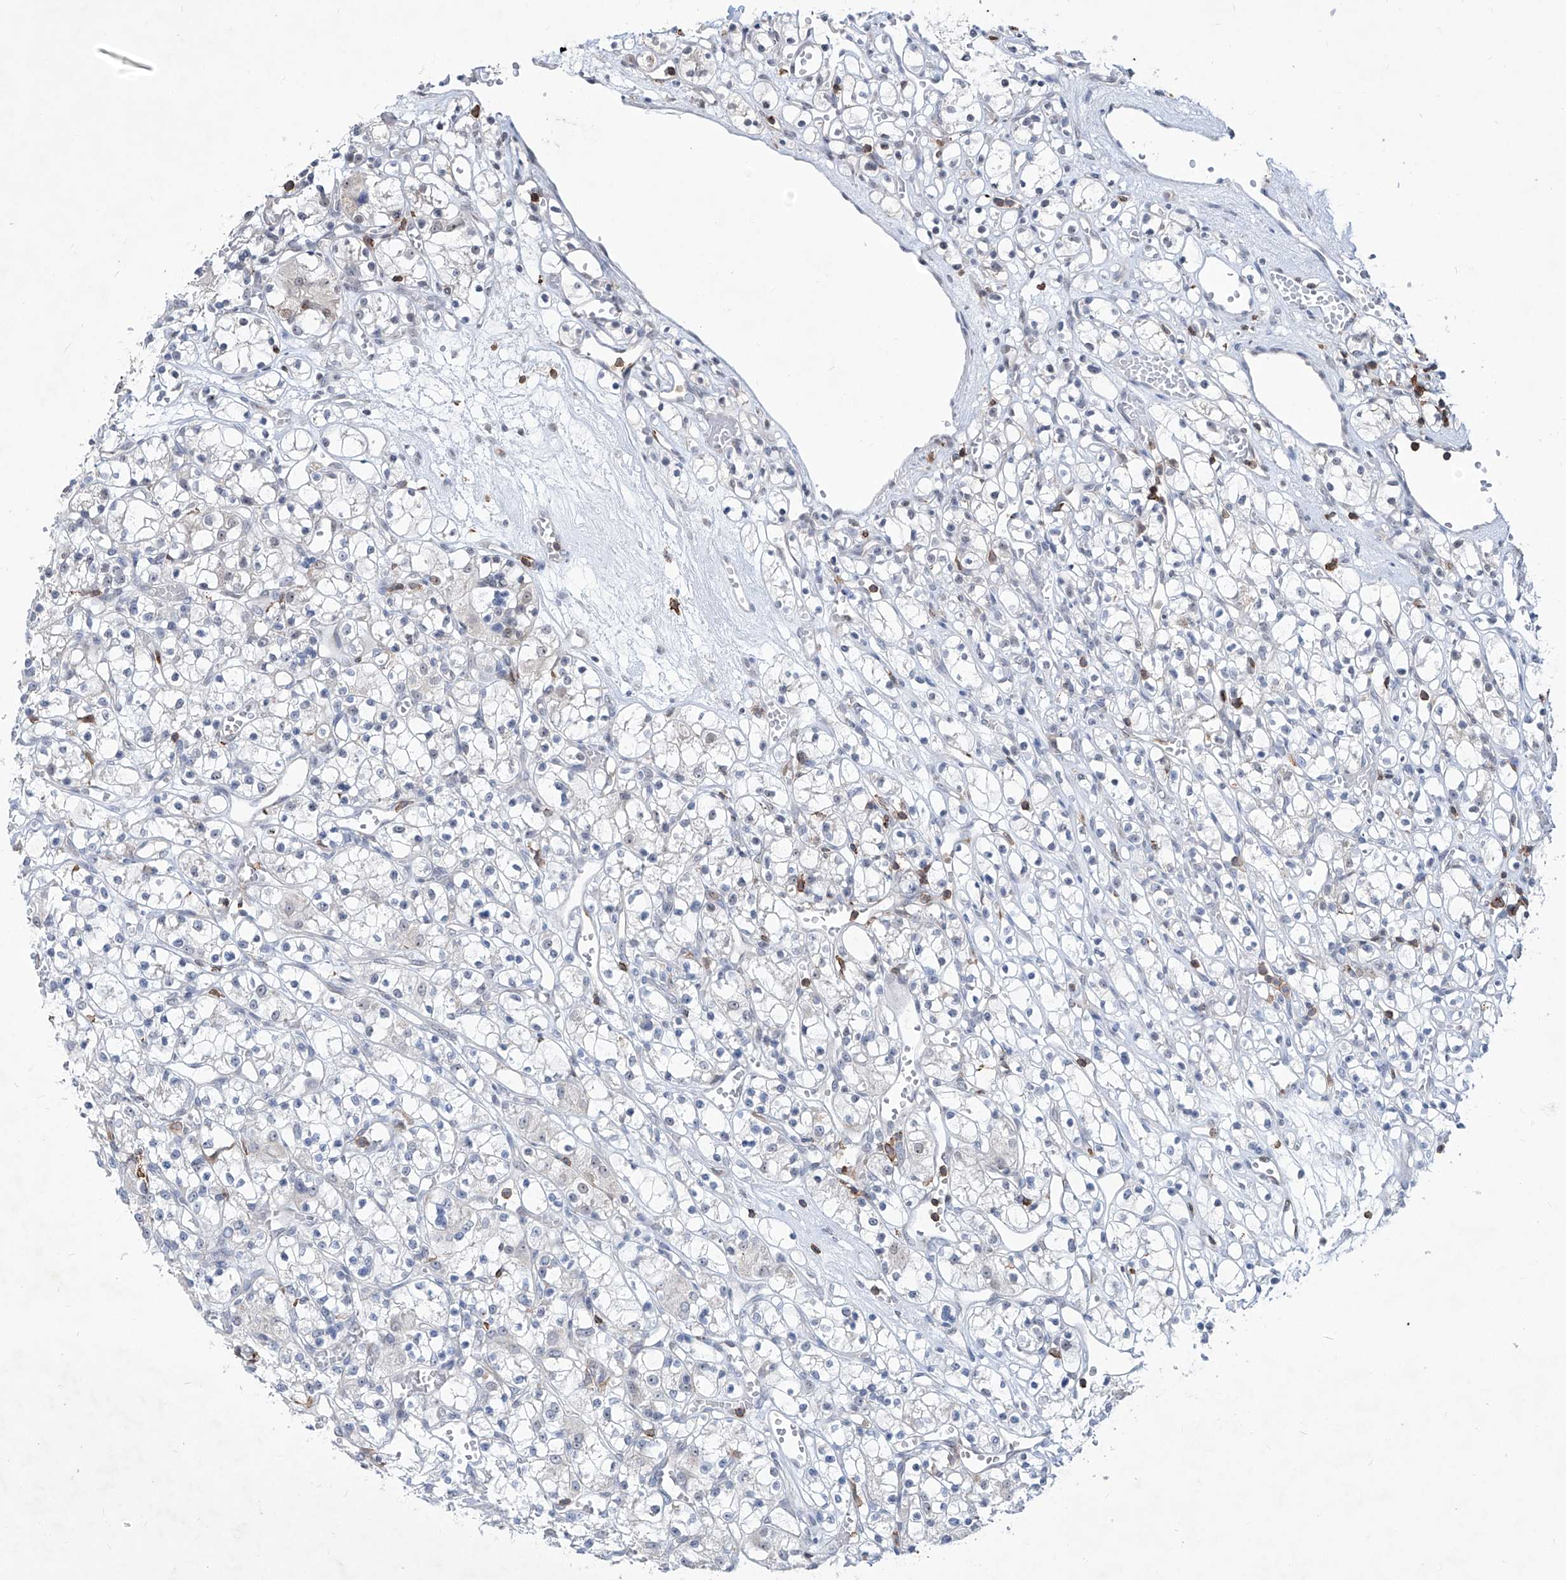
{"staining": {"intensity": "negative", "quantity": "none", "location": "none"}, "tissue": "renal cancer", "cell_type": "Tumor cells", "image_type": "cancer", "snomed": [{"axis": "morphology", "description": "Adenocarcinoma, NOS"}, {"axis": "topography", "description": "Kidney"}], "caption": "This is an immunohistochemistry photomicrograph of renal cancer (adenocarcinoma). There is no staining in tumor cells.", "gene": "ZBTB48", "patient": {"sex": "female", "age": 59}}